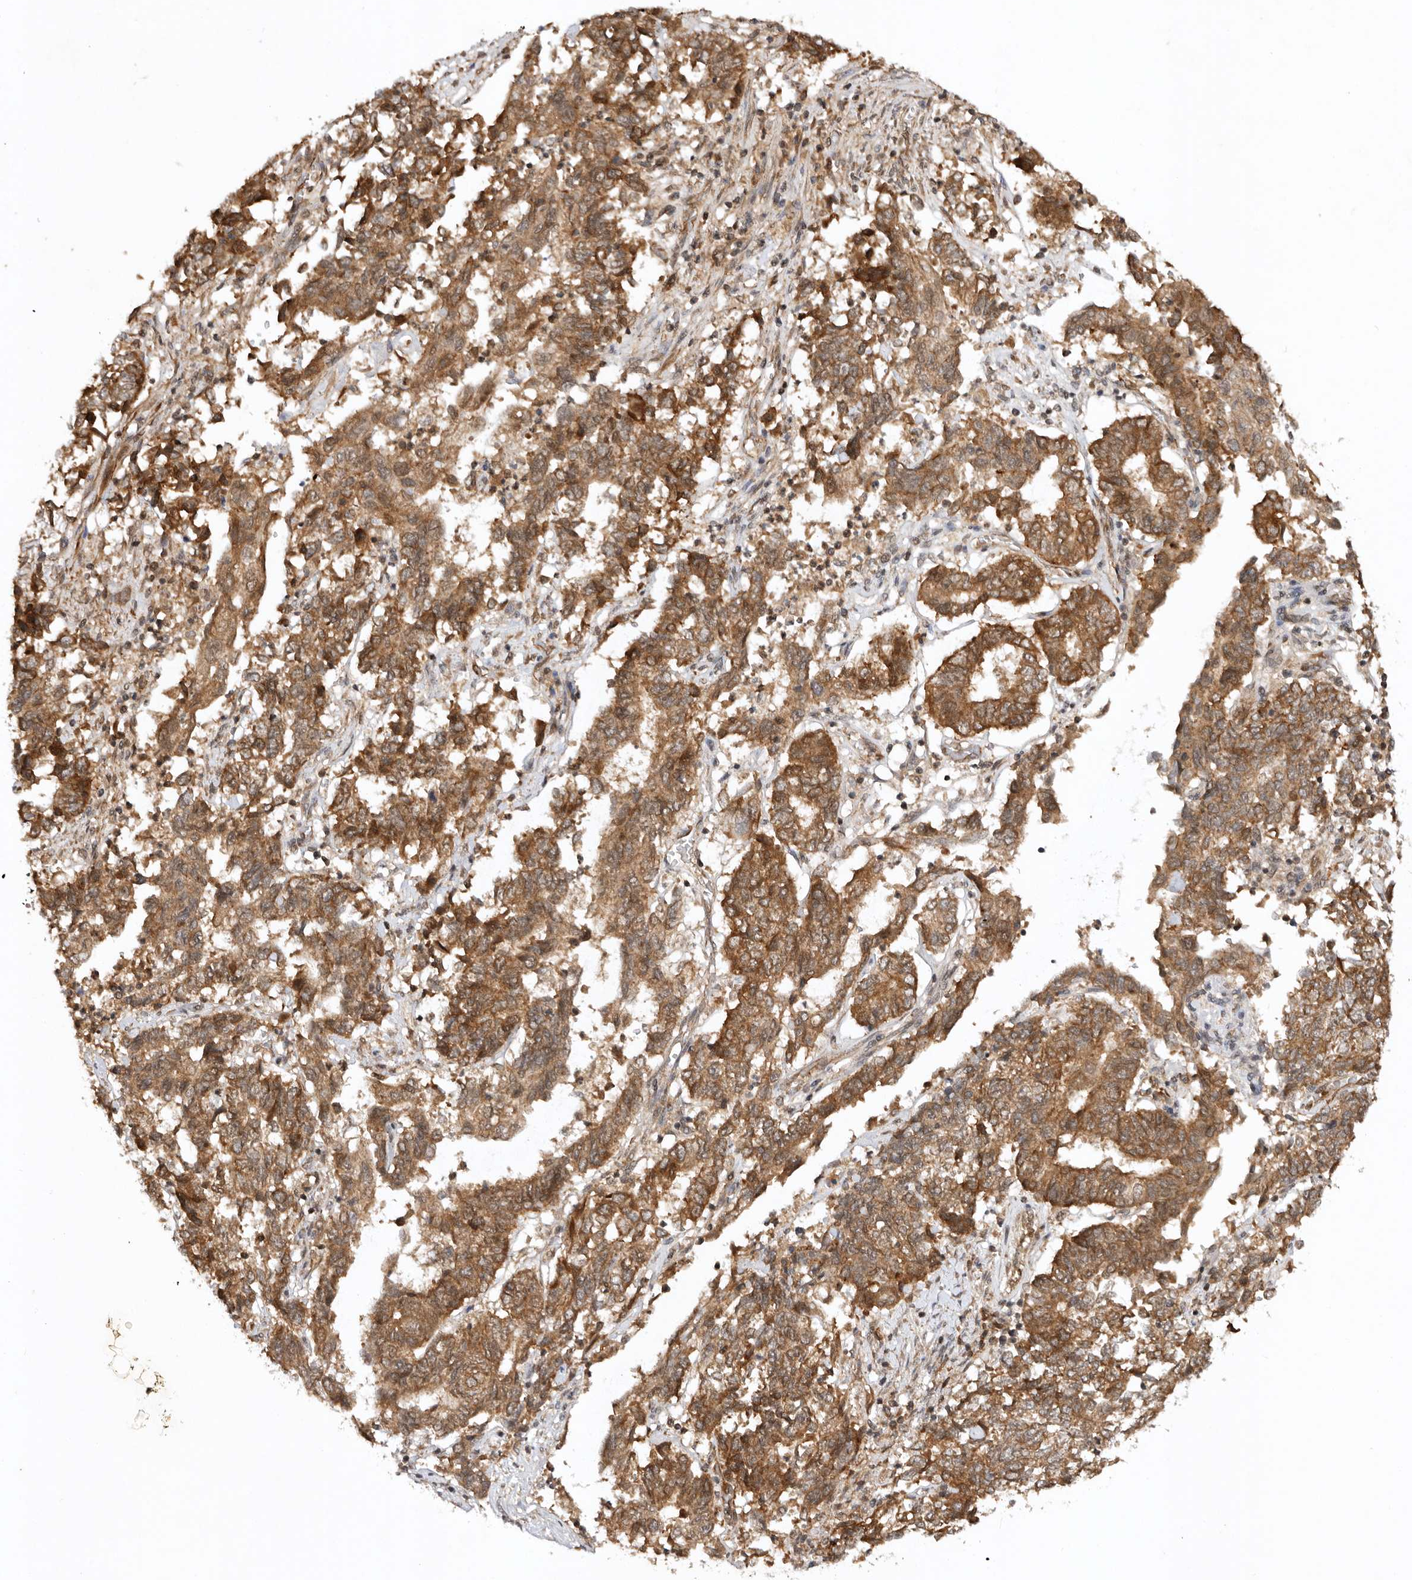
{"staining": {"intensity": "moderate", "quantity": ">75%", "location": "cytoplasmic/membranous"}, "tissue": "endometrial cancer", "cell_type": "Tumor cells", "image_type": "cancer", "snomed": [{"axis": "morphology", "description": "Adenocarcinoma, NOS"}, {"axis": "topography", "description": "Endometrium"}], "caption": "Immunohistochemistry (IHC) photomicrograph of human endometrial adenocarcinoma stained for a protein (brown), which demonstrates medium levels of moderate cytoplasmic/membranous staining in approximately >75% of tumor cells.", "gene": "TARS2", "patient": {"sex": "female", "age": 80}}